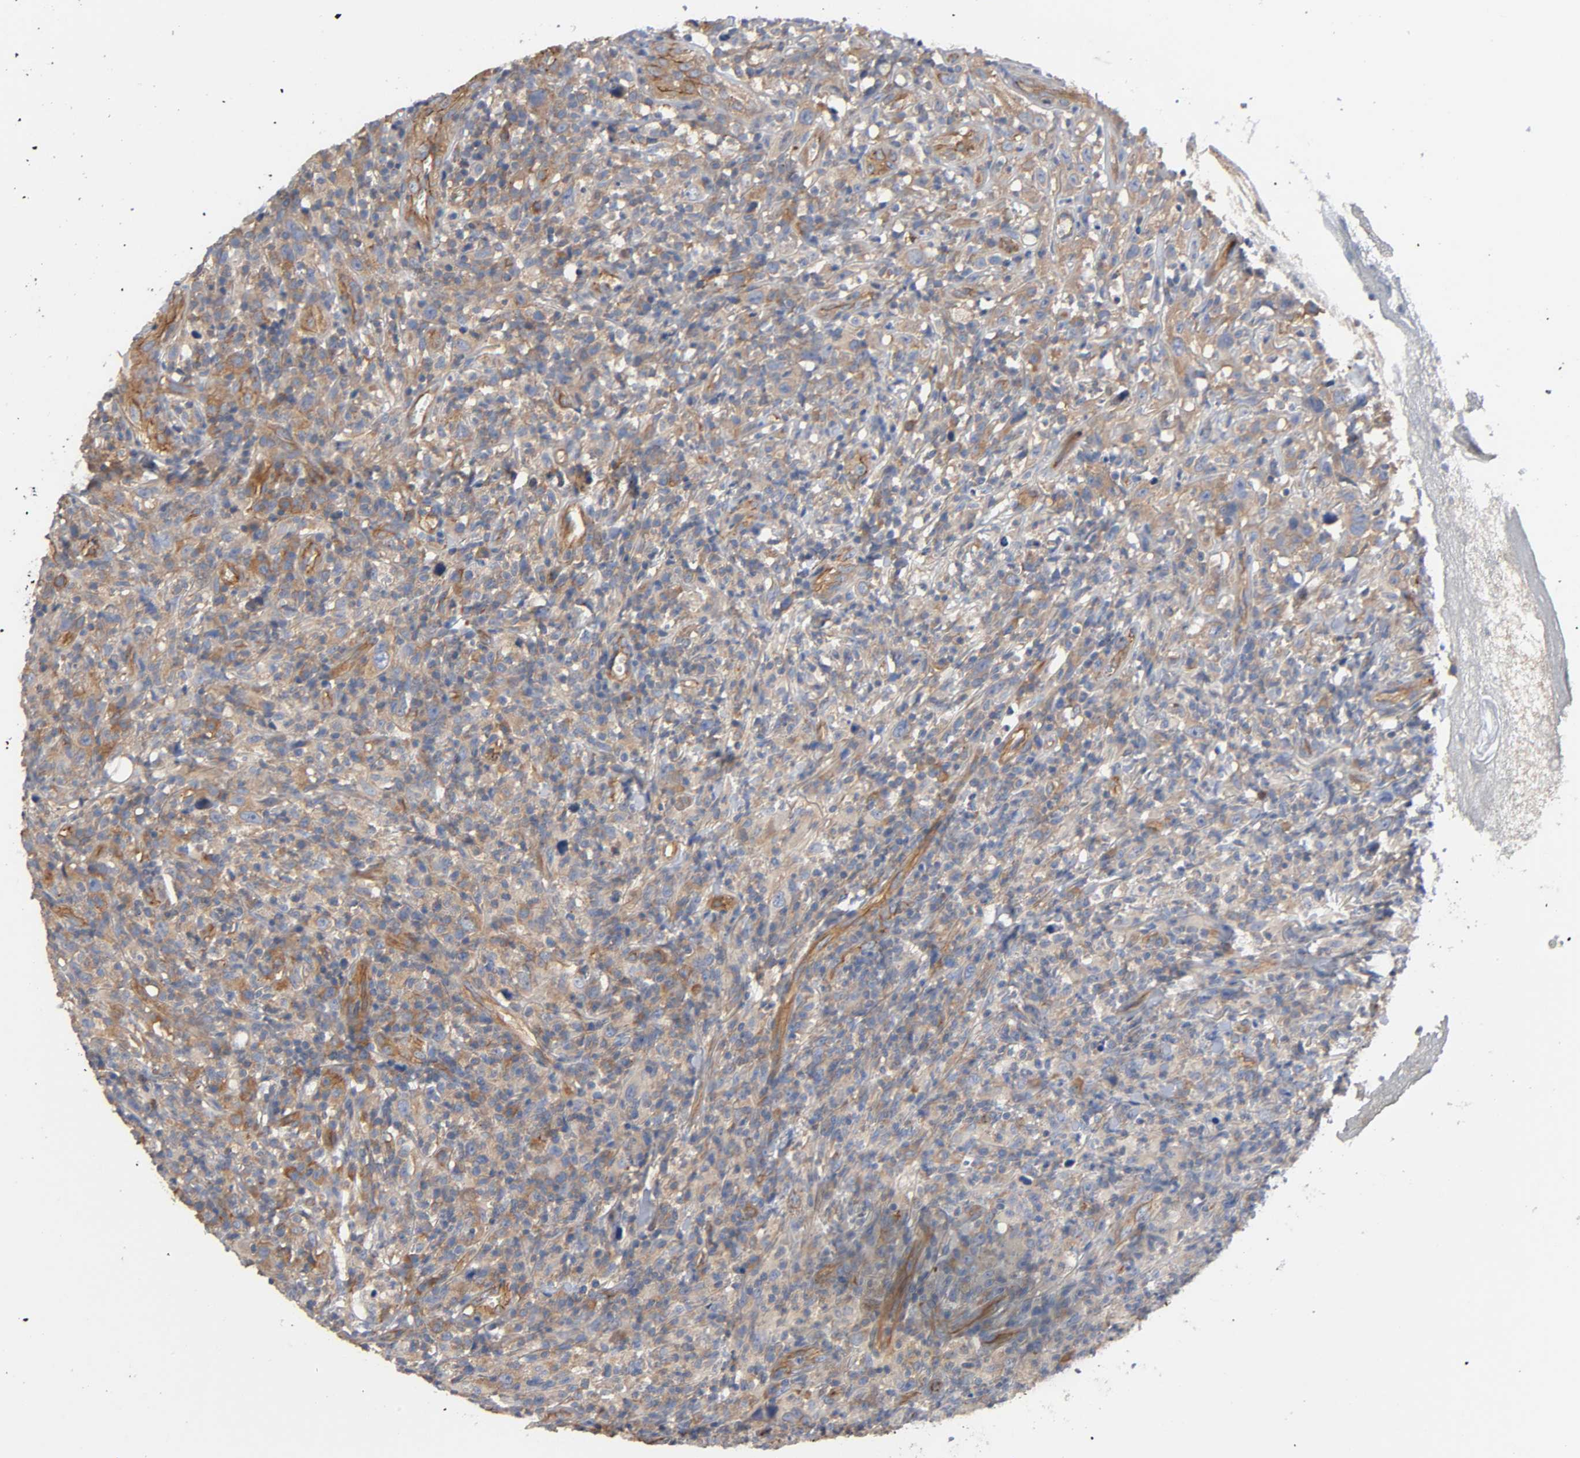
{"staining": {"intensity": "moderate", "quantity": "25%-75%", "location": "cytoplasmic/membranous"}, "tissue": "thyroid cancer", "cell_type": "Tumor cells", "image_type": "cancer", "snomed": [{"axis": "morphology", "description": "Carcinoma, NOS"}, {"axis": "topography", "description": "Thyroid gland"}], "caption": "This is an image of immunohistochemistry staining of thyroid carcinoma, which shows moderate expression in the cytoplasmic/membranous of tumor cells.", "gene": "MARS1", "patient": {"sex": "female", "age": 77}}